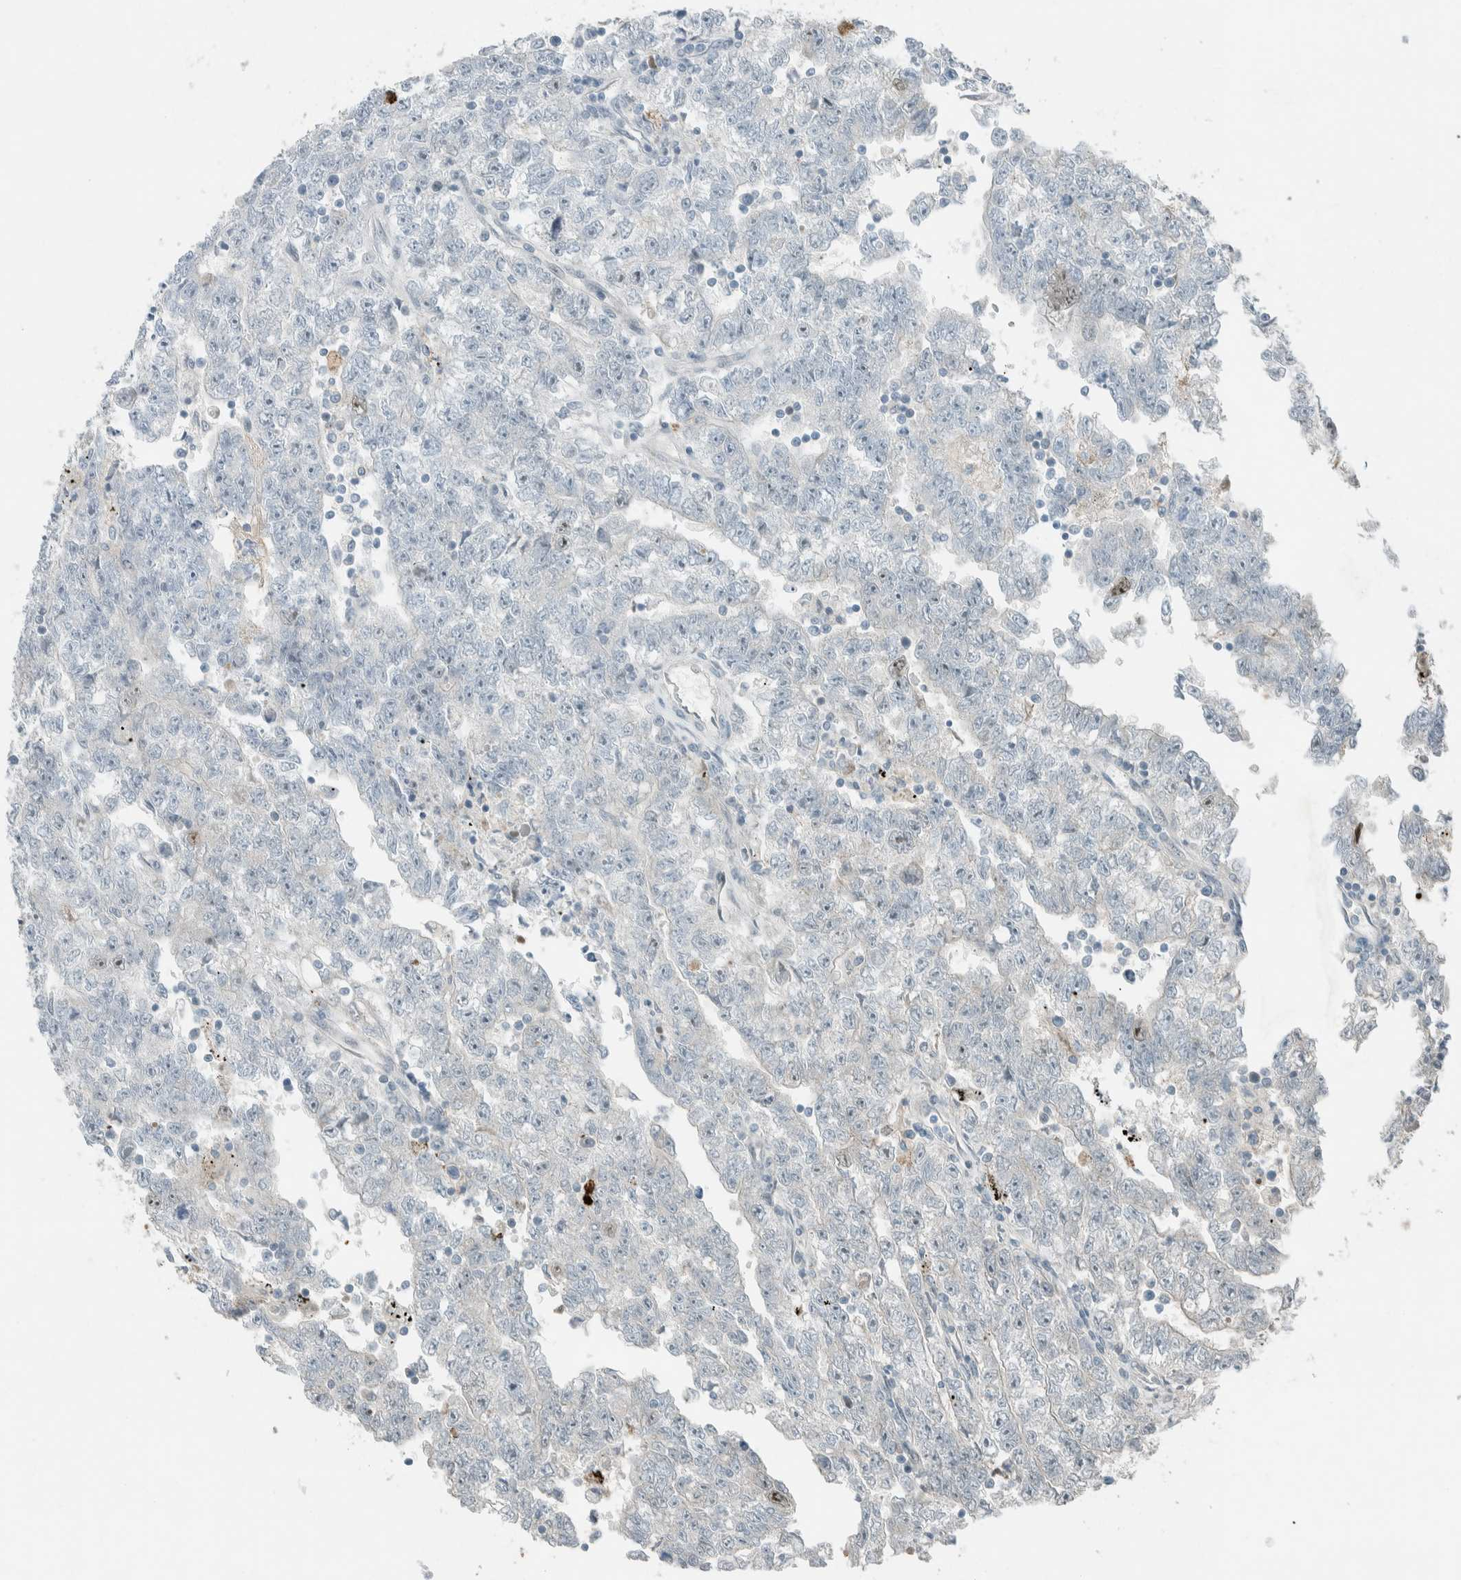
{"staining": {"intensity": "negative", "quantity": "none", "location": "none"}, "tissue": "testis cancer", "cell_type": "Tumor cells", "image_type": "cancer", "snomed": [{"axis": "morphology", "description": "Carcinoma, Embryonal, NOS"}, {"axis": "topography", "description": "Testis"}], "caption": "Tumor cells show no significant protein expression in testis embryonal carcinoma.", "gene": "CERCAM", "patient": {"sex": "male", "age": 25}}